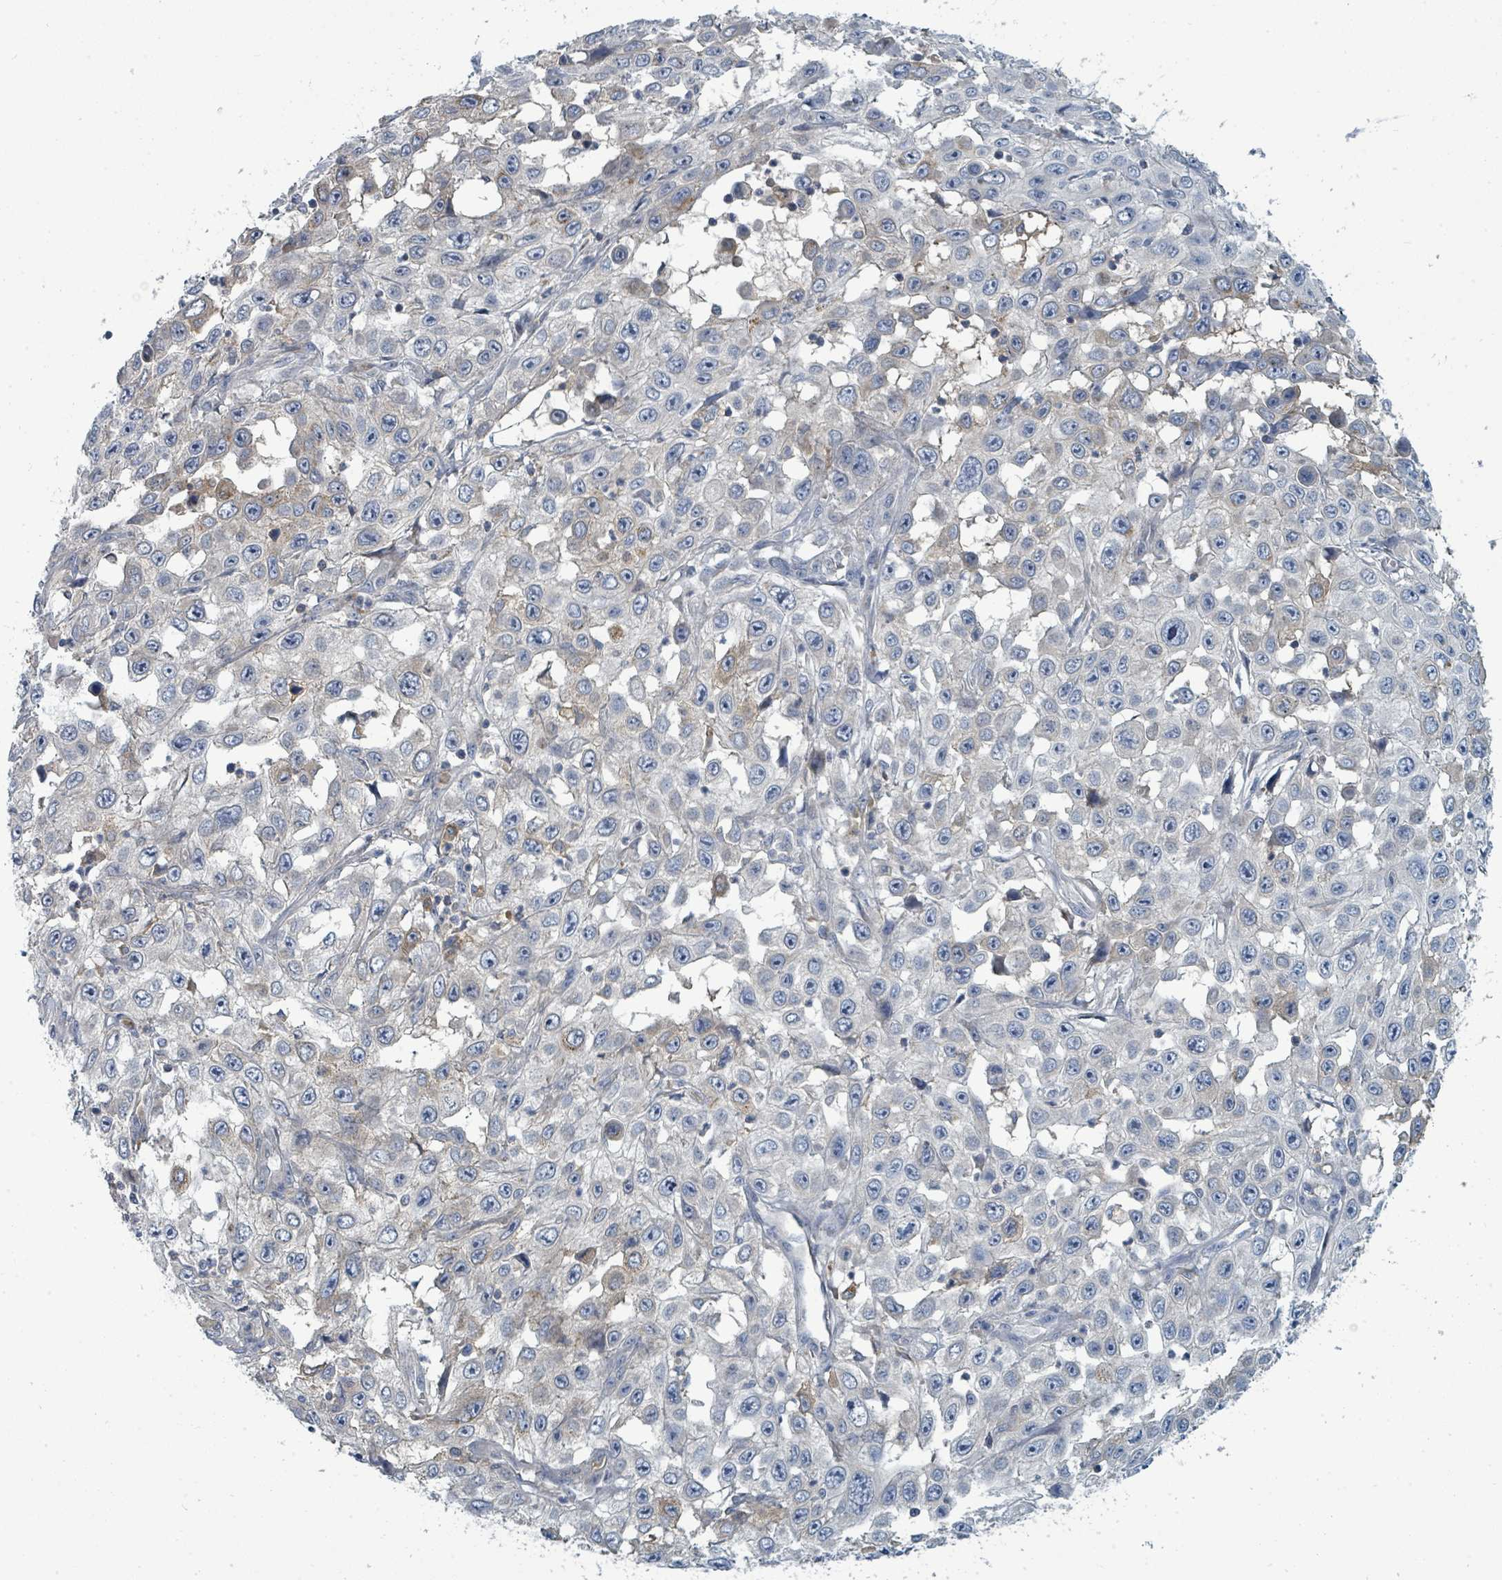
{"staining": {"intensity": "negative", "quantity": "none", "location": "none"}, "tissue": "skin cancer", "cell_type": "Tumor cells", "image_type": "cancer", "snomed": [{"axis": "morphology", "description": "Squamous cell carcinoma, NOS"}, {"axis": "topography", "description": "Skin"}], "caption": "Immunohistochemical staining of skin squamous cell carcinoma shows no significant staining in tumor cells.", "gene": "SLC25A23", "patient": {"sex": "male", "age": 82}}